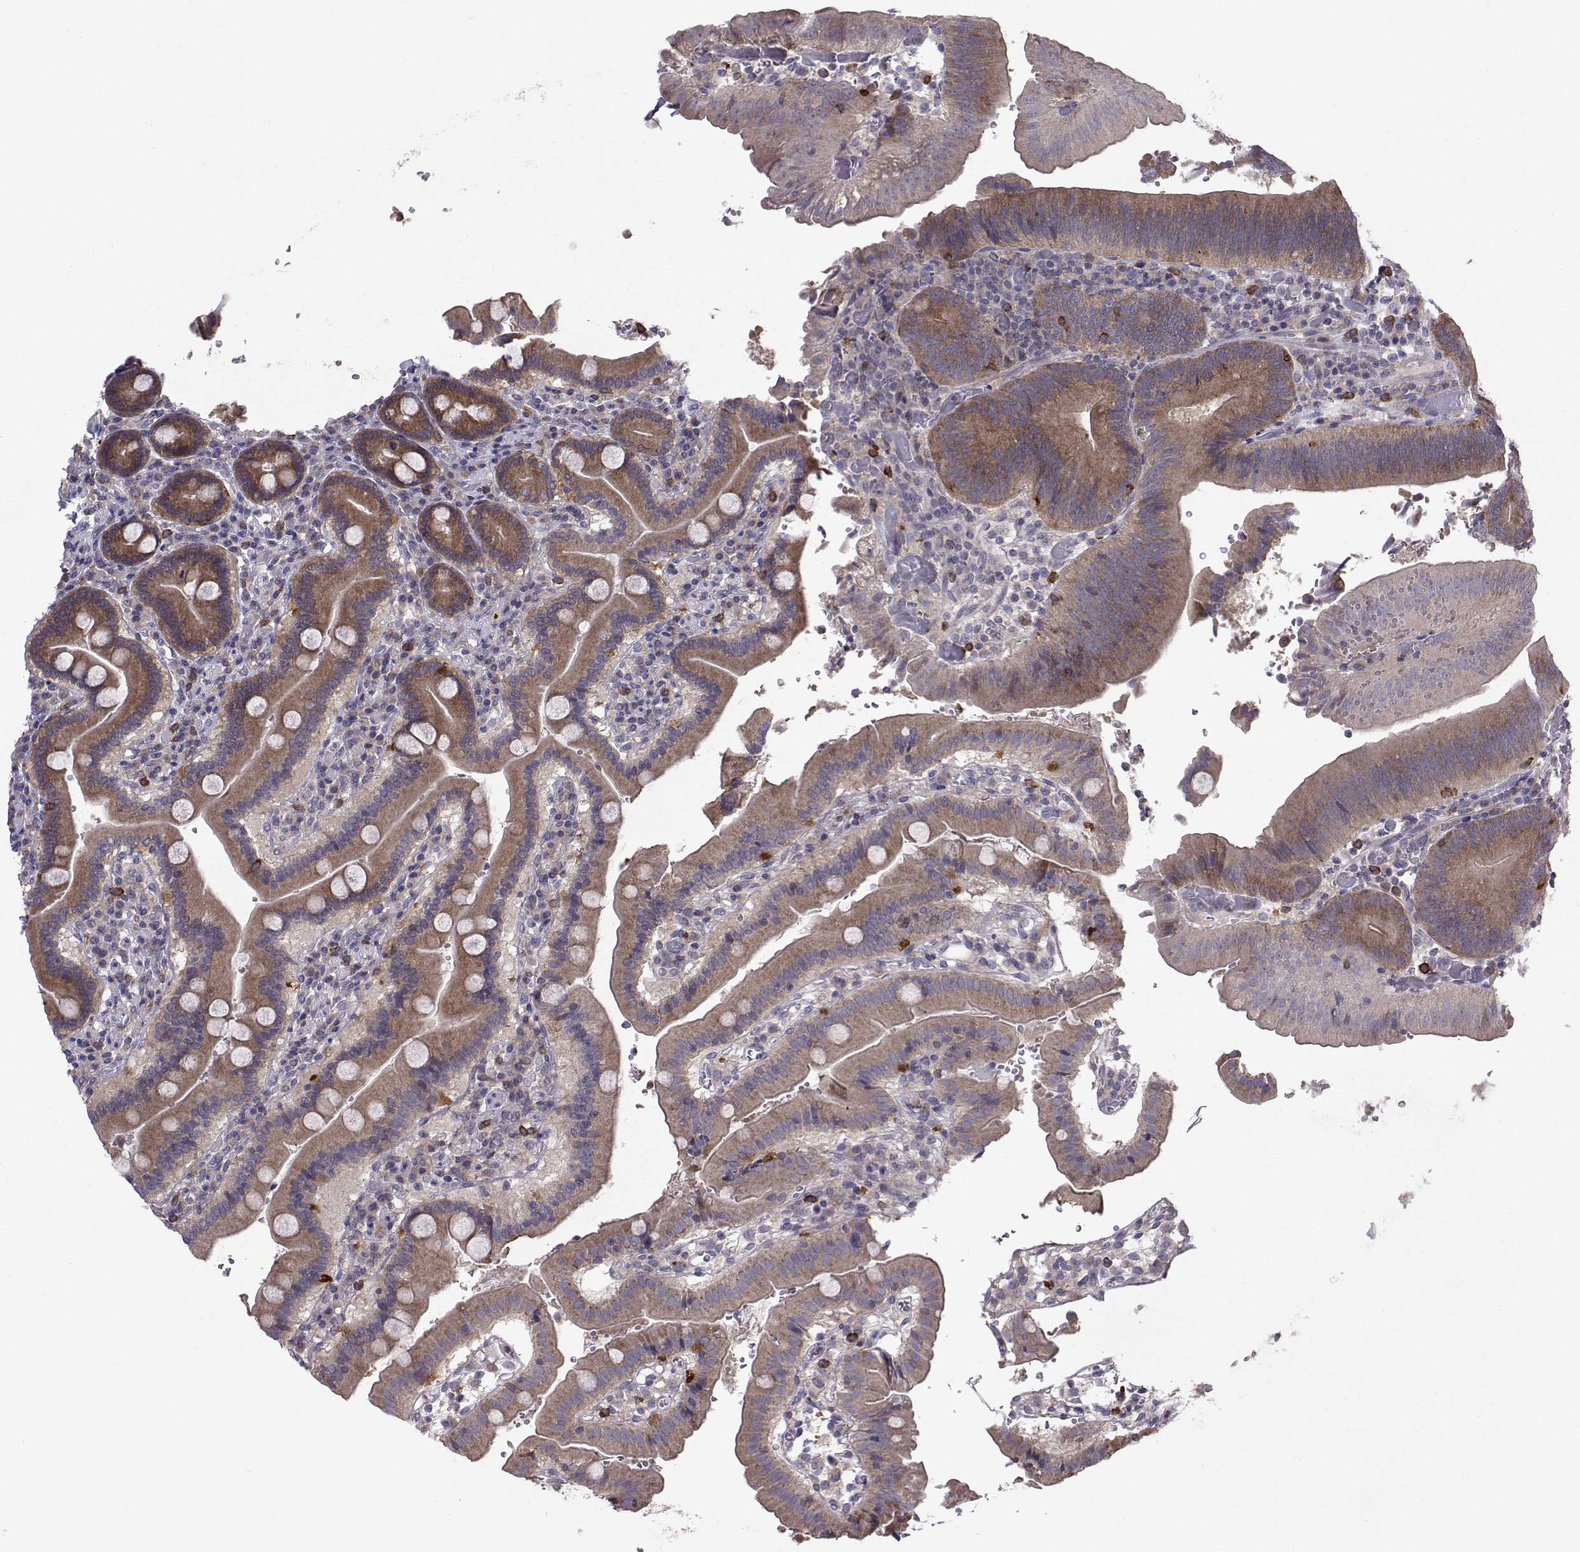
{"staining": {"intensity": "moderate", "quantity": "25%-75%", "location": "cytoplasmic/membranous"}, "tissue": "duodenum", "cell_type": "Glandular cells", "image_type": "normal", "snomed": [{"axis": "morphology", "description": "Normal tissue, NOS"}, {"axis": "topography", "description": "Duodenum"}], "caption": "High-power microscopy captured an immunohistochemistry image of unremarkable duodenum, revealing moderate cytoplasmic/membranous positivity in approximately 25%-75% of glandular cells.", "gene": "STXBP5", "patient": {"sex": "female", "age": 62}}